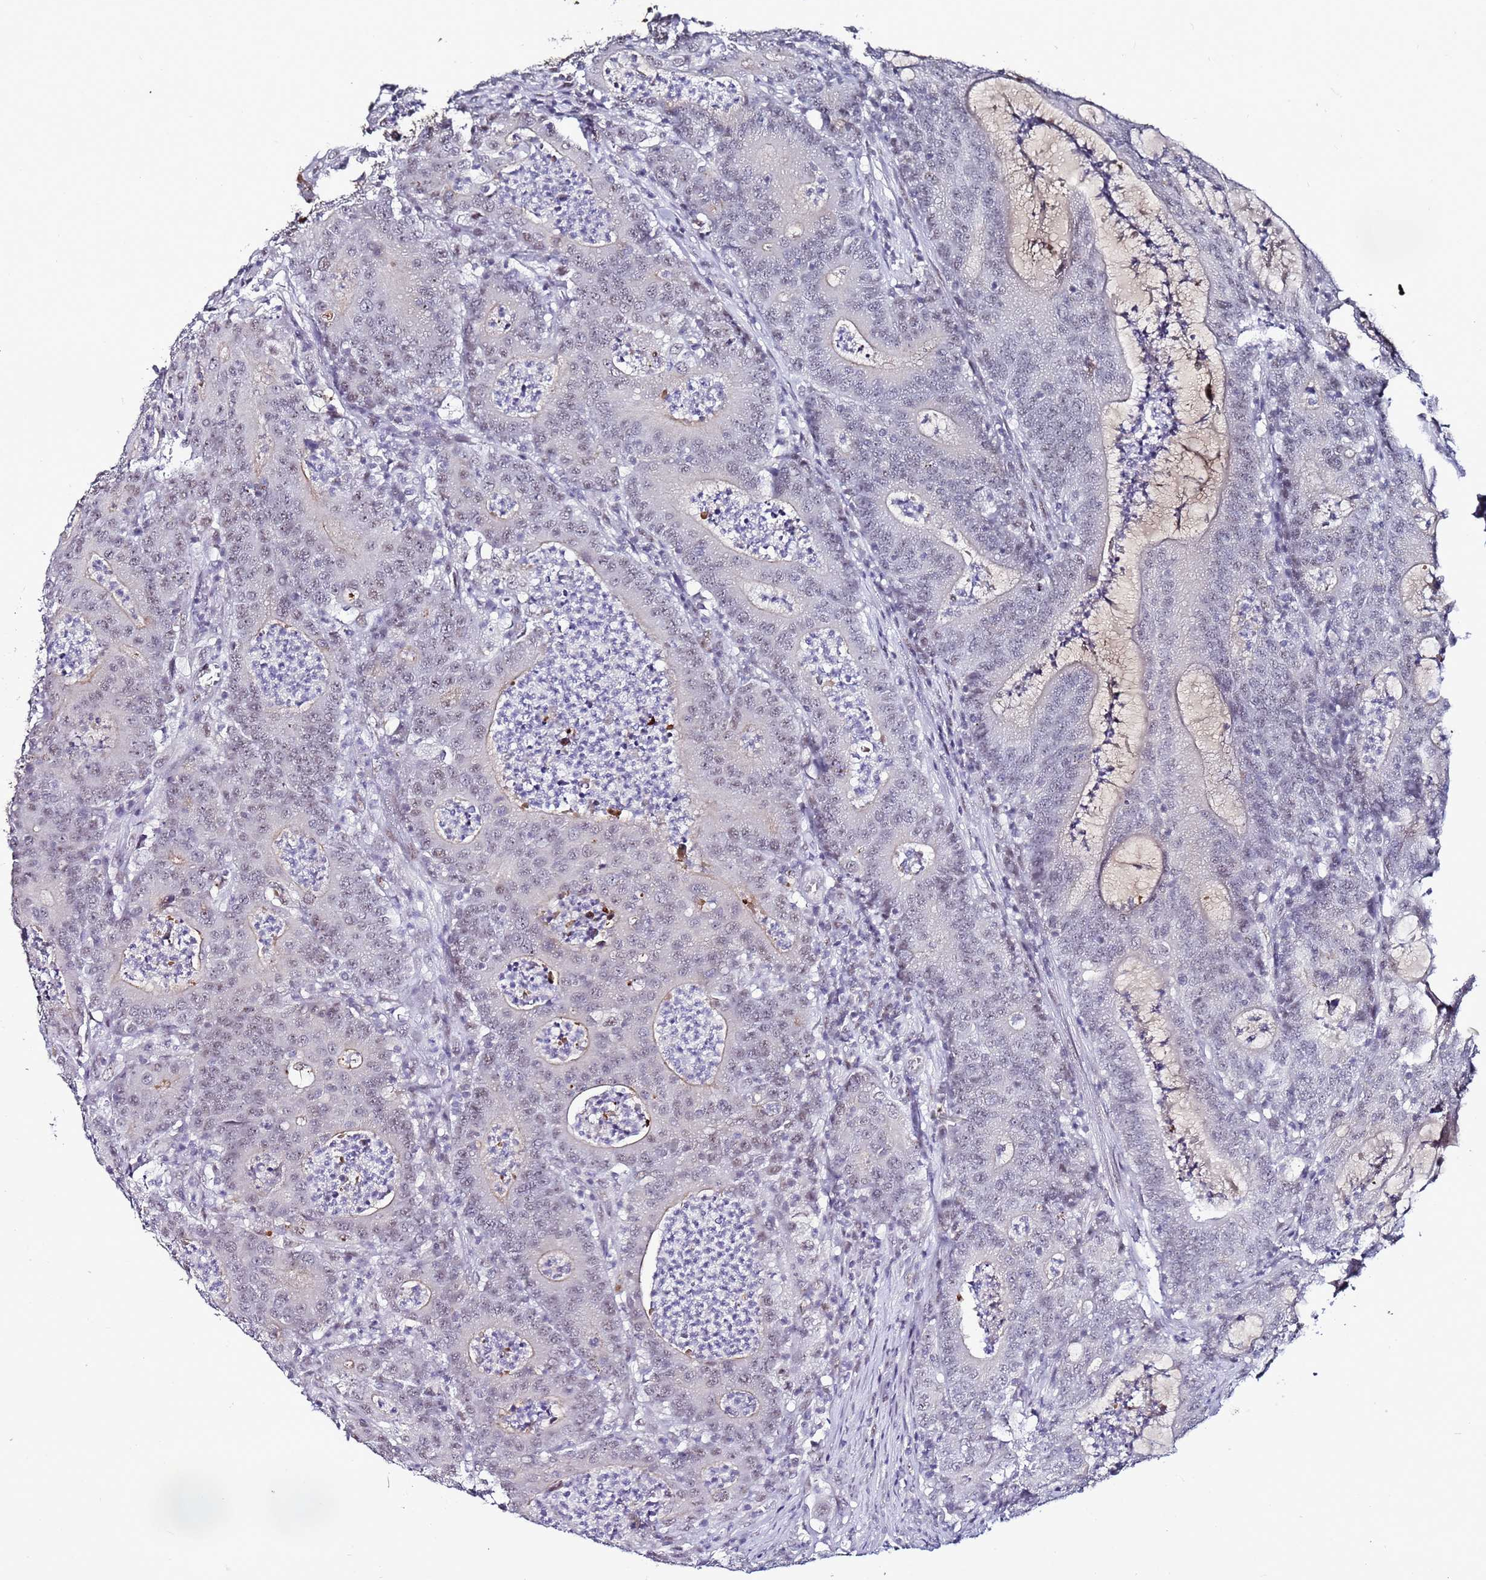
{"staining": {"intensity": "weak", "quantity": "<25%", "location": "nuclear"}, "tissue": "colorectal cancer", "cell_type": "Tumor cells", "image_type": "cancer", "snomed": [{"axis": "morphology", "description": "Adenocarcinoma, NOS"}, {"axis": "topography", "description": "Colon"}], "caption": "This is a photomicrograph of IHC staining of colorectal cancer (adenocarcinoma), which shows no staining in tumor cells.", "gene": "PSMA7", "patient": {"sex": "male", "age": 83}}